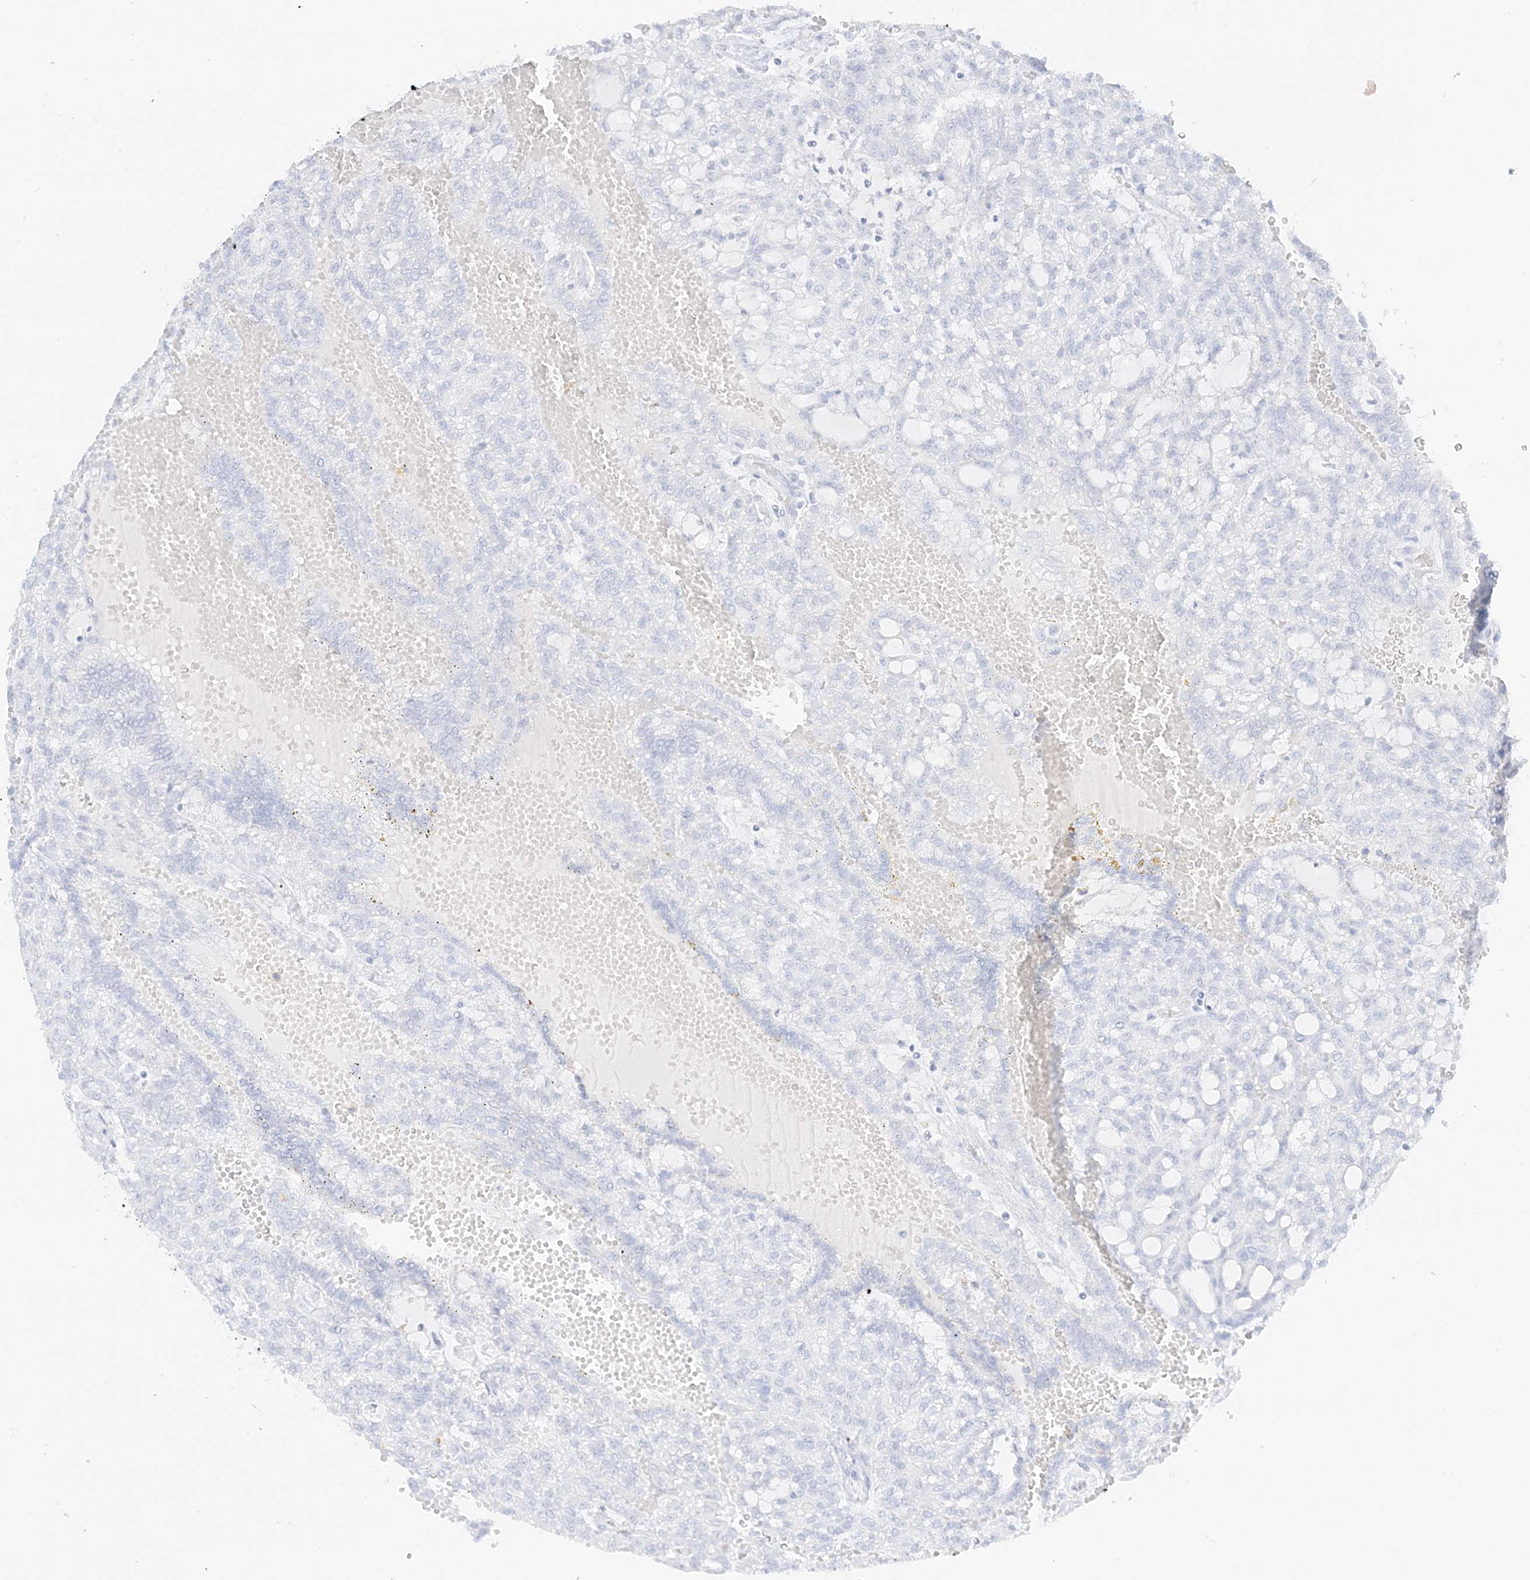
{"staining": {"intensity": "negative", "quantity": "none", "location": "none"}, "tissue": "renal cancer", "cell_type": "Tumor cells", "image_type": "cancer", "snomed": [{"axis": "morphology", "description": "Adenocarcinoma, NOS"}, {"axis": "topography", "description": "Kidney"}], "caption": "Immunohistochemistry (IHC) of renal cancer demonstrates no staining in tumor cells.", "gene": "SLC22A13", "patient": {"sex": "male", "age": 63}}